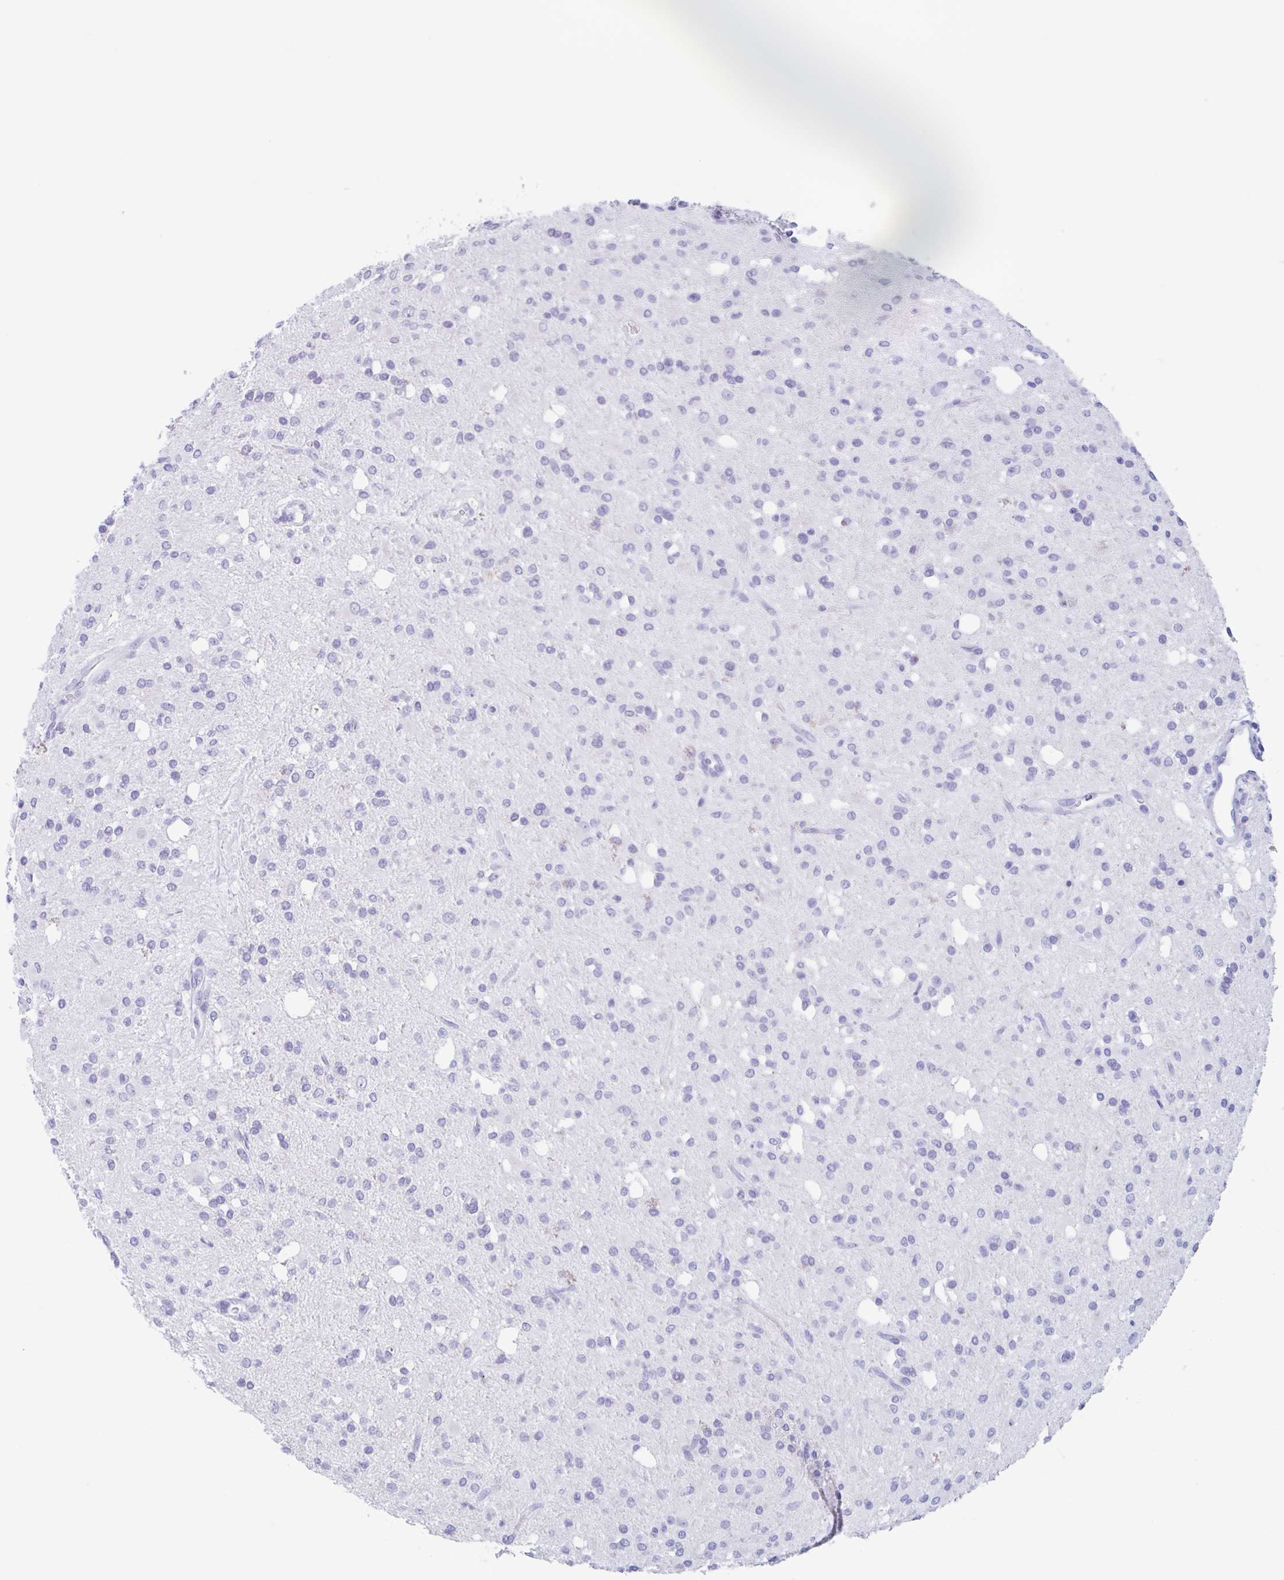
{"staining": {"intensity": "negative", "quantity": "none", "location": "none"}, "tissue": "glioma", "cell_type": "Tumor cells", "image_type": "cancer", "snomed": [{"axis": "morphology", "description": "Glioma, malignant, Low grade"}, {"axis": "topography", "description": "Brain"}], "caption": "The histopathology image shows no staining of tumor cells in glioma. The staining was performed using DAB to visualize the protein expression in brown, while the nuclei were stained in blue with hematoxylin (Magnification: 20x).", "gene": "CPTP", "patient": {"sex": "female", "age": 33}}